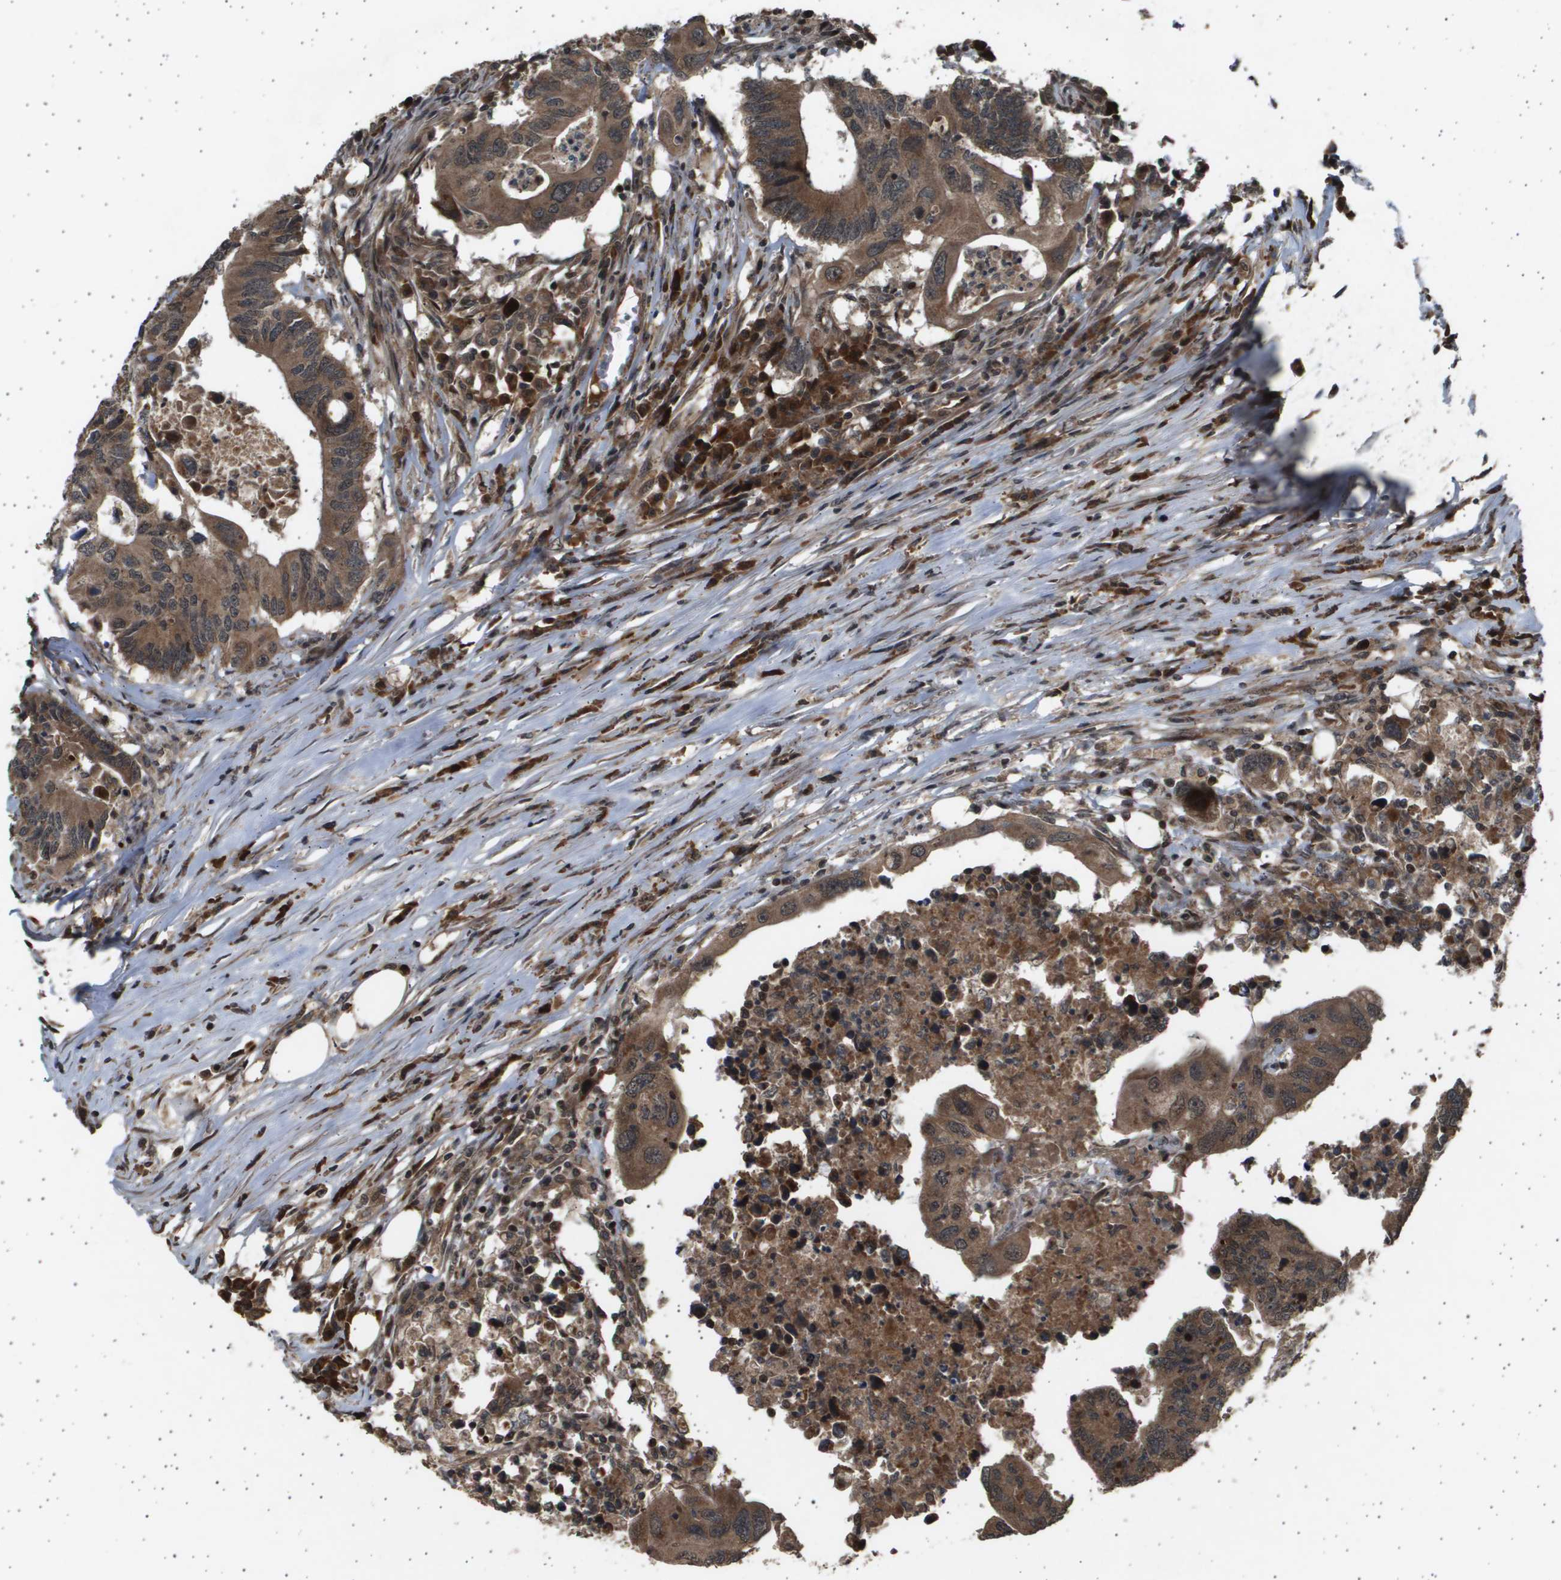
{"staining": {"intensity": "moderate", "quantity": ">75%", "location": "cytoplasmic/membranous"}, "tissue": "colorectal cancer", "cell_type": "Tumor cells", "image_type": "cancer", "snomed": [{"axis": "morphology", "description": "Adenocarcinoma, NOS"}, {"axis": "topography", "description": "Colon"}], "caption": "IHC photomicrograph of neoplastic tissue: colorectal adenocarcinoma stained using immunohistochemistry demonstrates medium levels of moderate protein expression localized specifically in the cytoplasmic/membranous of tumor cells, appearing as a cytoplasmic/membranous brown color.", "gene": "TNRC6A", "patient": {"sex": "male", "age": 71}}